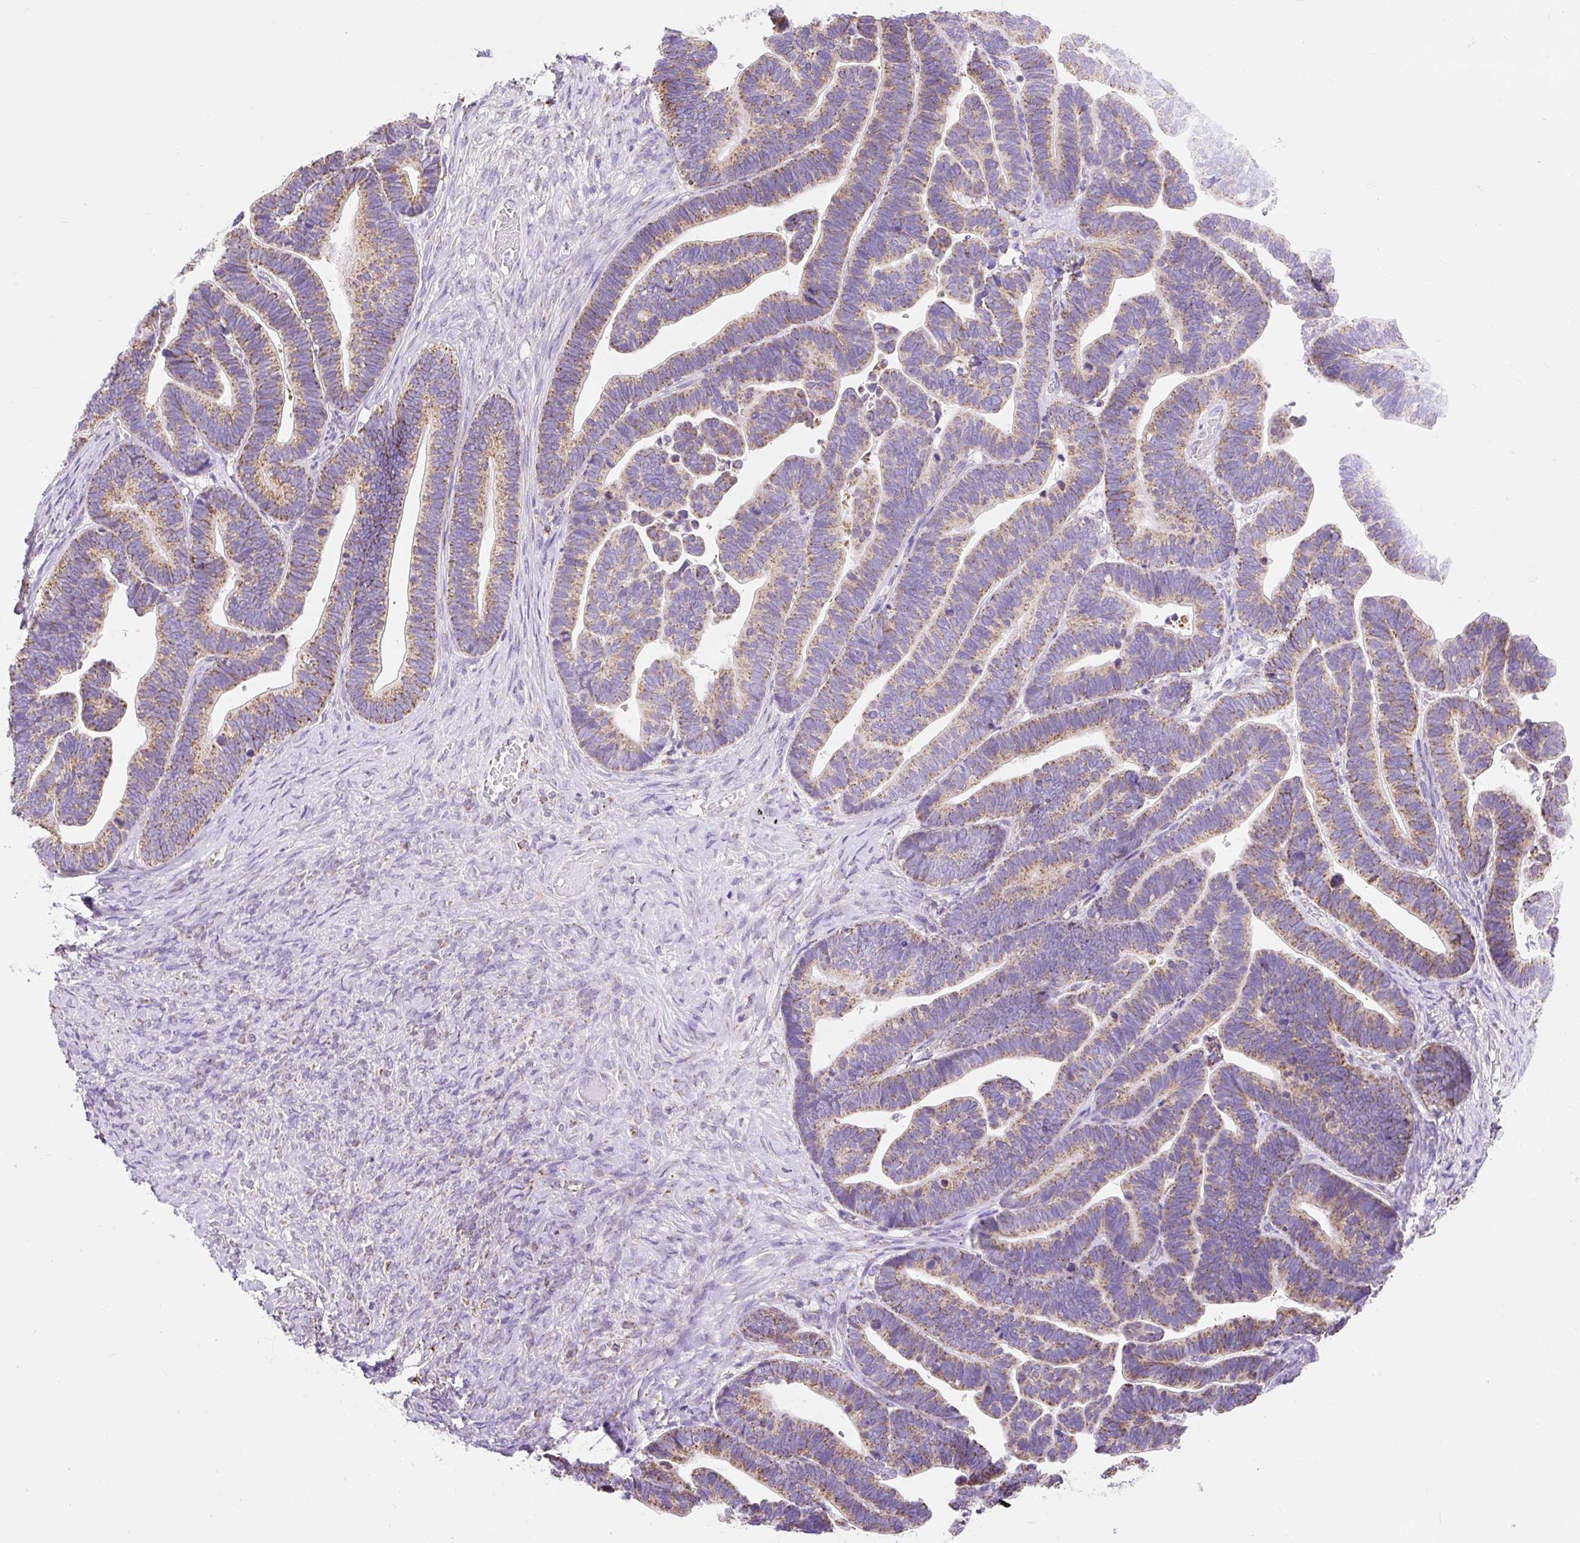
{"staining": {"intensity": "weak", "quantity": ">75%", "location": "cytoplasmic/membranous"}, "tissue": "ovarian cancer", "cell_type": "Tumor cells", "image_type": "cancer", "snomed": [{"axis": "morphology", "description": "Cystadenocarcinoma, serous, NOS"}, {"axis": "topography", "description": "Ovary"}], "caption": "Immunohistochemistry (DAB) staining of ovarian cancer (serous cystadenocarcinoma) demonstrates weak cytoplasmic/membranous protein expression in approximately >75% of tumor cells. (Stains: DAB in brown, nuclei in blue, Microscopy: brightfield microscopy at high magnification).", "gene": "DAAM2", "patient": {"sex": "female", "age": 56}}